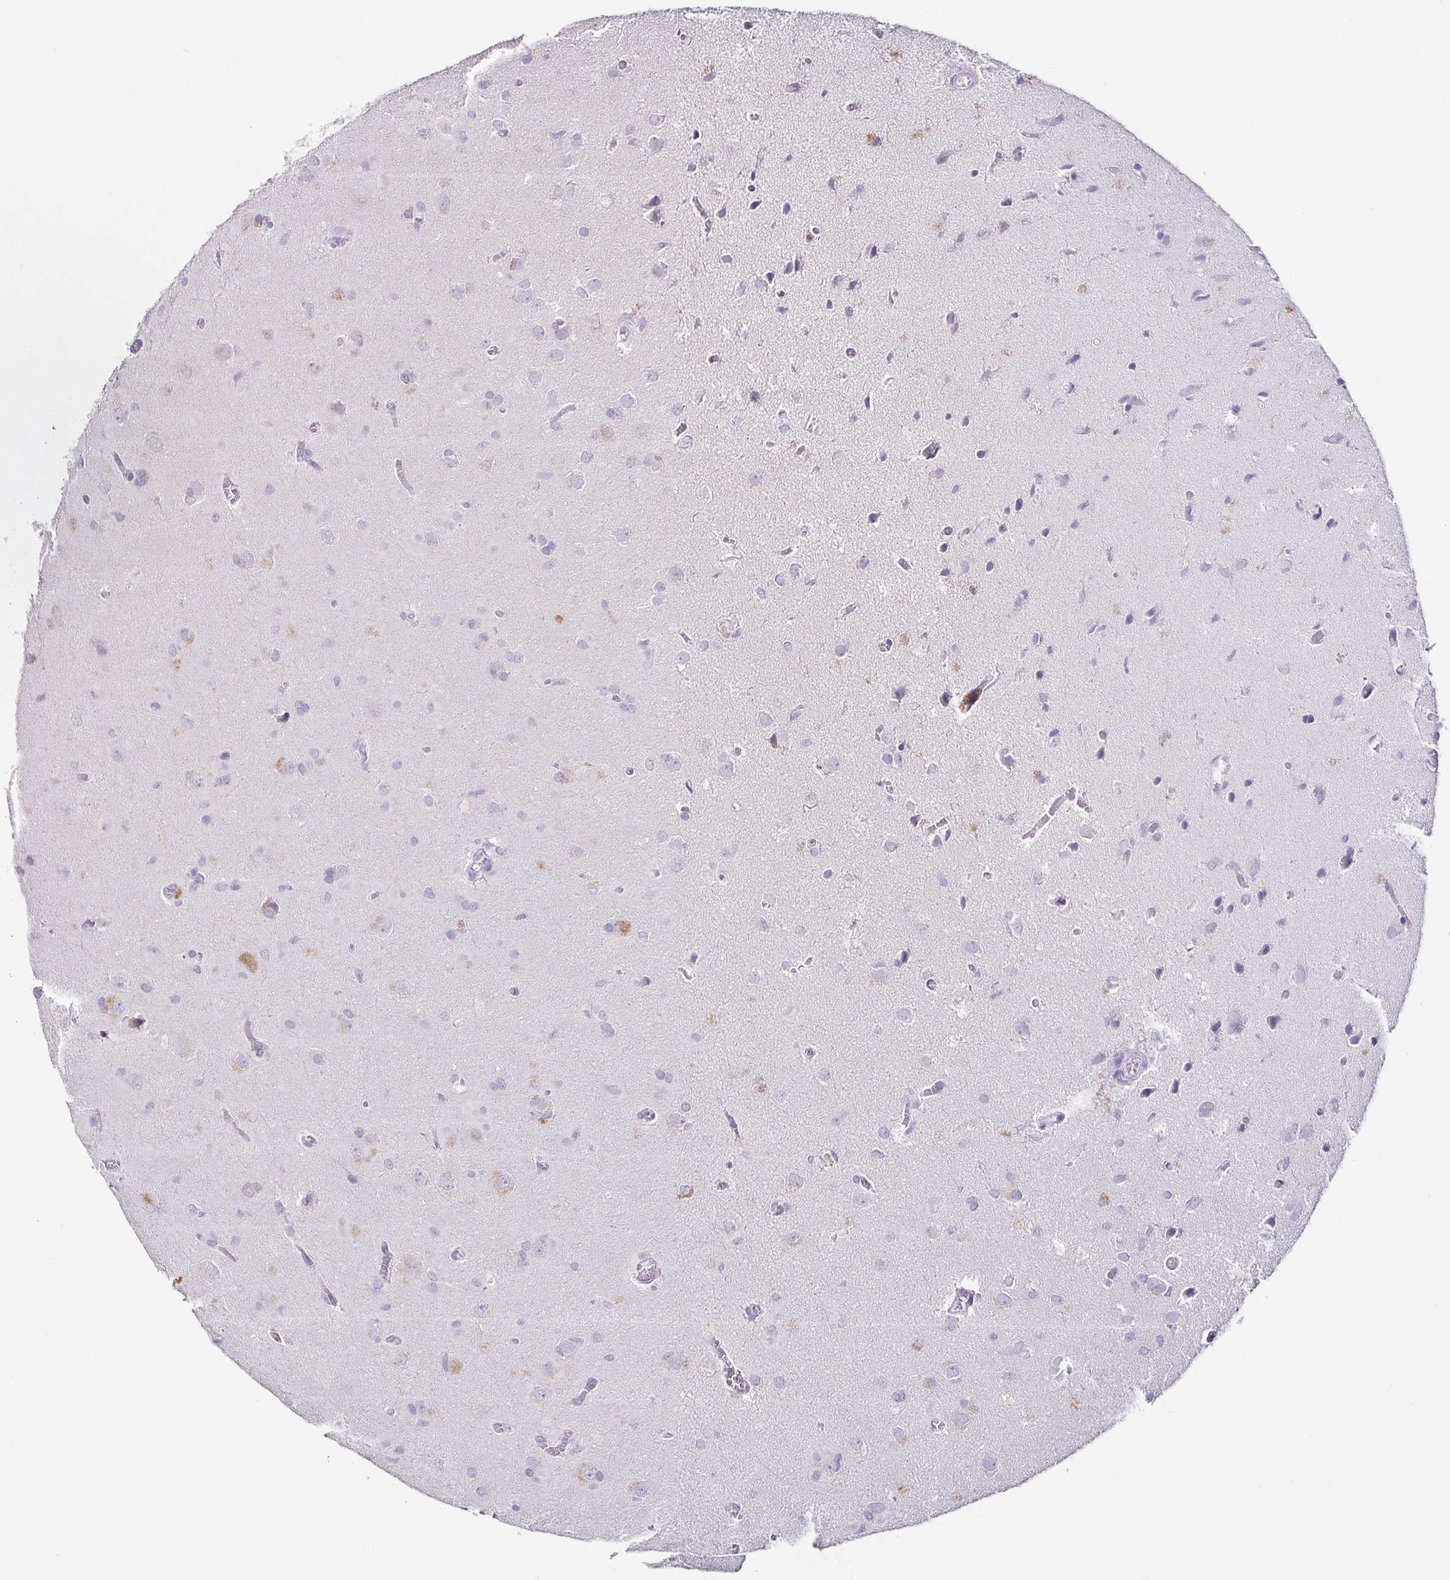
{"staining": {"intensity": "negative", "quantity": "none", "location": "none"}, "tissue": "glioma", "cell_type": "Tumor cells", "image_type": "cancer", "snomed": [{"axis": "morphology", "description": "Glioma, malignant, Low grade"}, {"axis": "topography", "description": "Brain"}], "caption": "High power microscopy image of an immunohistochemistry (IHC) histopathology image of glioma, revealing no significant expression in tumor cells.", "gene": "TP73", "patient": {"sex": "male", "age": 58}}